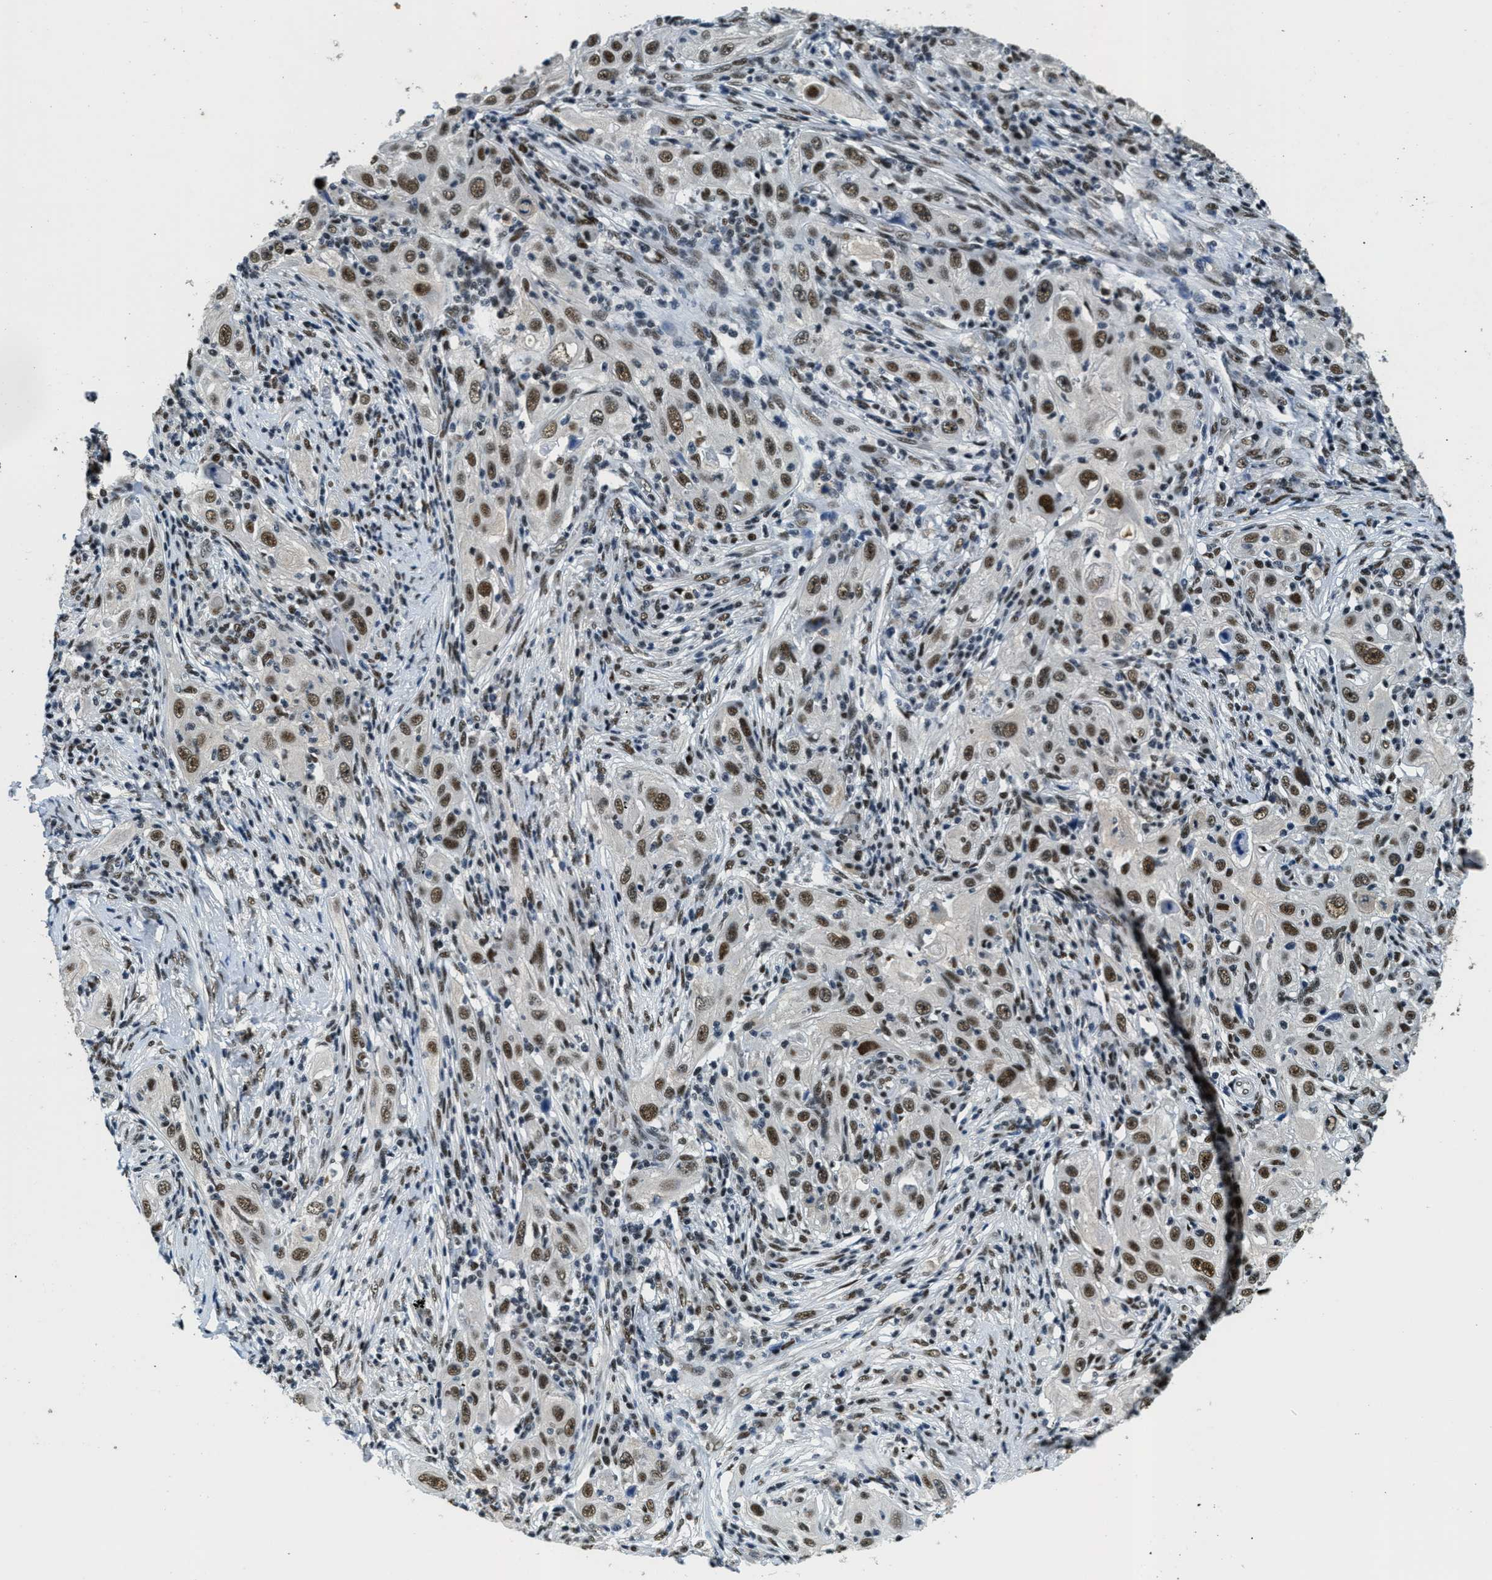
{"staining": {"intensity": "moderate", "quantity": ">75%", "location": "nuclear"}, "tissue": "skin cancer", "cell_type": "Tumor cells", "image_type": "cancer", "snomed": [{"axis": "morphology", "description": "Squamous cell carcinoma, NOS"}, {"axis": "topography", "description": "Skin"}], "caption": "Immunohistochemical staining of human squamous cell carcinoma (skin) reveals medium levels of moderate nuclear staining in about >75% of tumor cells.", "gene": "SSB", "patient": {"sex": "female", "age": 88}}